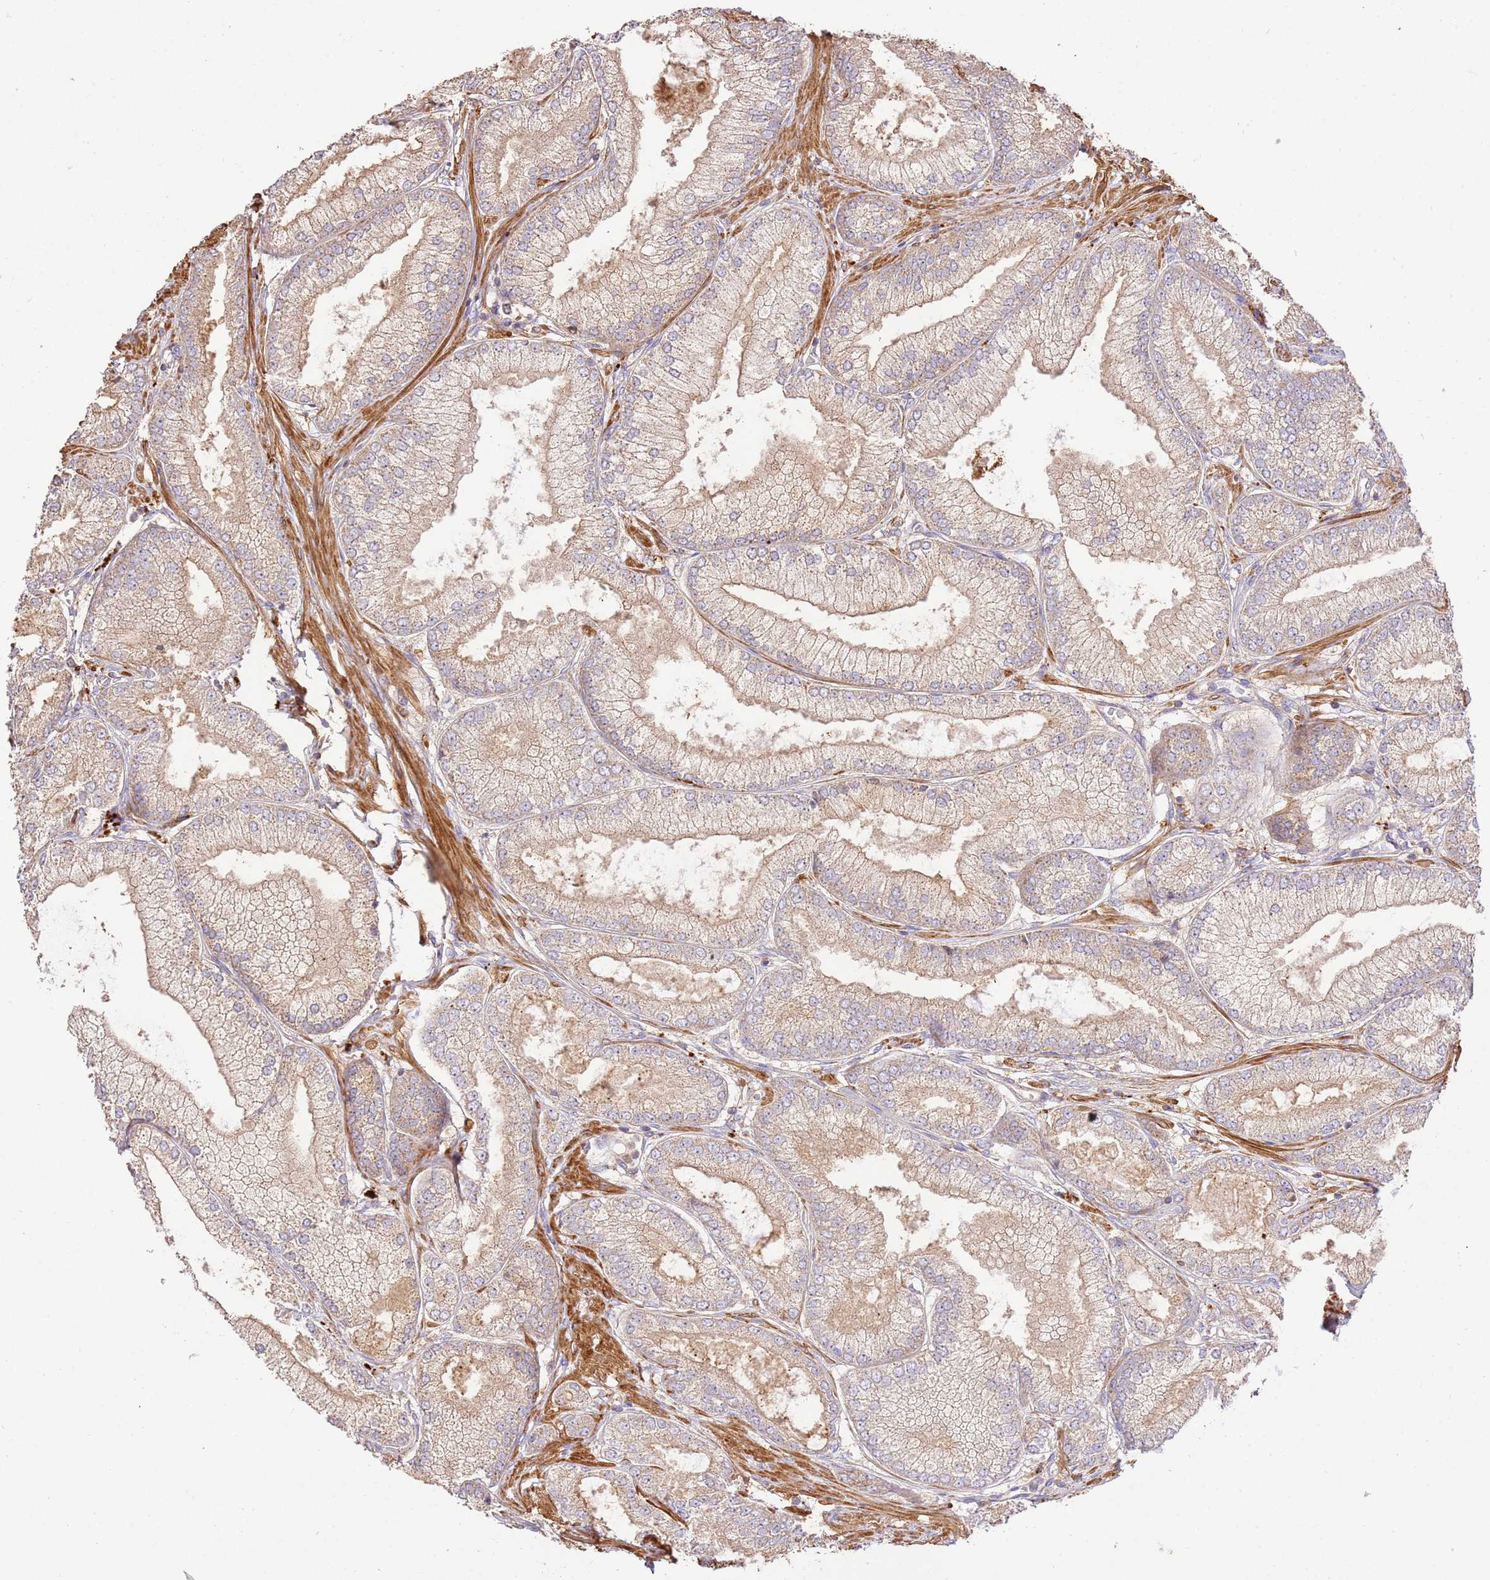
{"staining": {"intensity": "weak", "quantity": "25%-75%", "location": "cytoplasmic/membranous"}, "tissue": "prostate cancer", "cell_type": "Tumor cells", "image_type": "cancer", "snomed": [{"axis": "morphology", "description": "Adenocarcinoma, High grade"}, {"axis": "topography", "description": "Prostate"}], "caption": "Prostate cancer (high-grade adenocarcinoma) was stained to show a protein in brown. There is low levels of weak cytoplasmic/membranous expression in approximately 25%-75% of tumor cells. The staining is performed using DAB brown chromogen to label protein expression. The nuclei are counter-stained blue using hematoxylin.", "gene": "CEP55", "patient": {"sex": "male", "age": 71}}